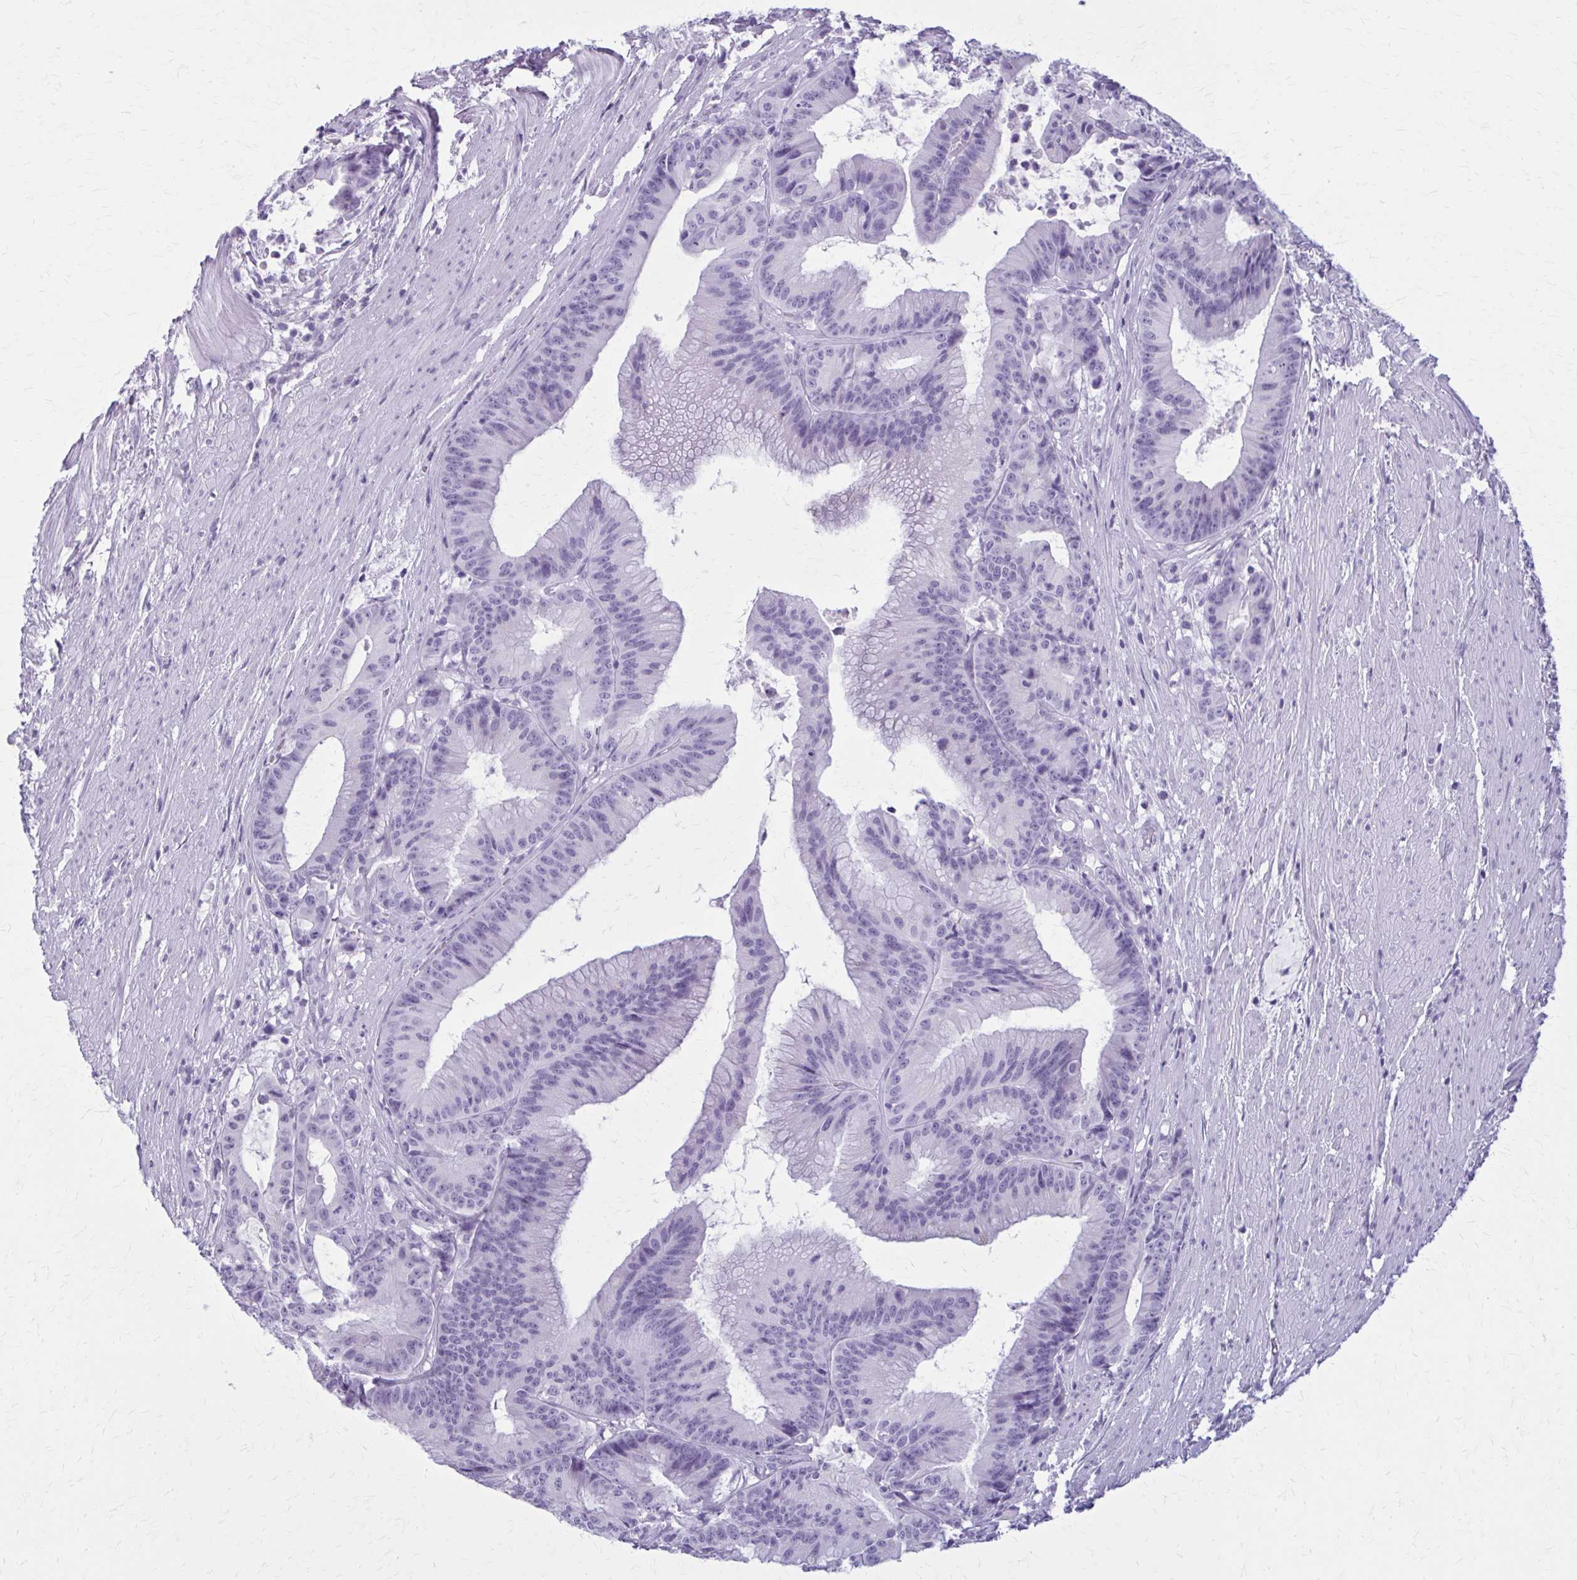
{"staining": {"intensity": "negative", "quantity": "none", "location": "none"}, "tissue": "colorectal cancer", "cell_type": "Tumor cells", "image_type": "cancer", "snomed": [{"axis": "morphology", "description": "Adenocarcinoma, NOS"}, {"axis": "topography", "description": "Colon"}], "caption": "This is a image of IHC staining of colorectal cancer, which shows no expression in tumor cells. (Brightfield microscopy of DAB (3,3'-diaminobenzidine) immunohistochemistry (IHC) at high magnification).", "gene": "ZDHHC7", "patient": {"sex": "female", "age": 78}}